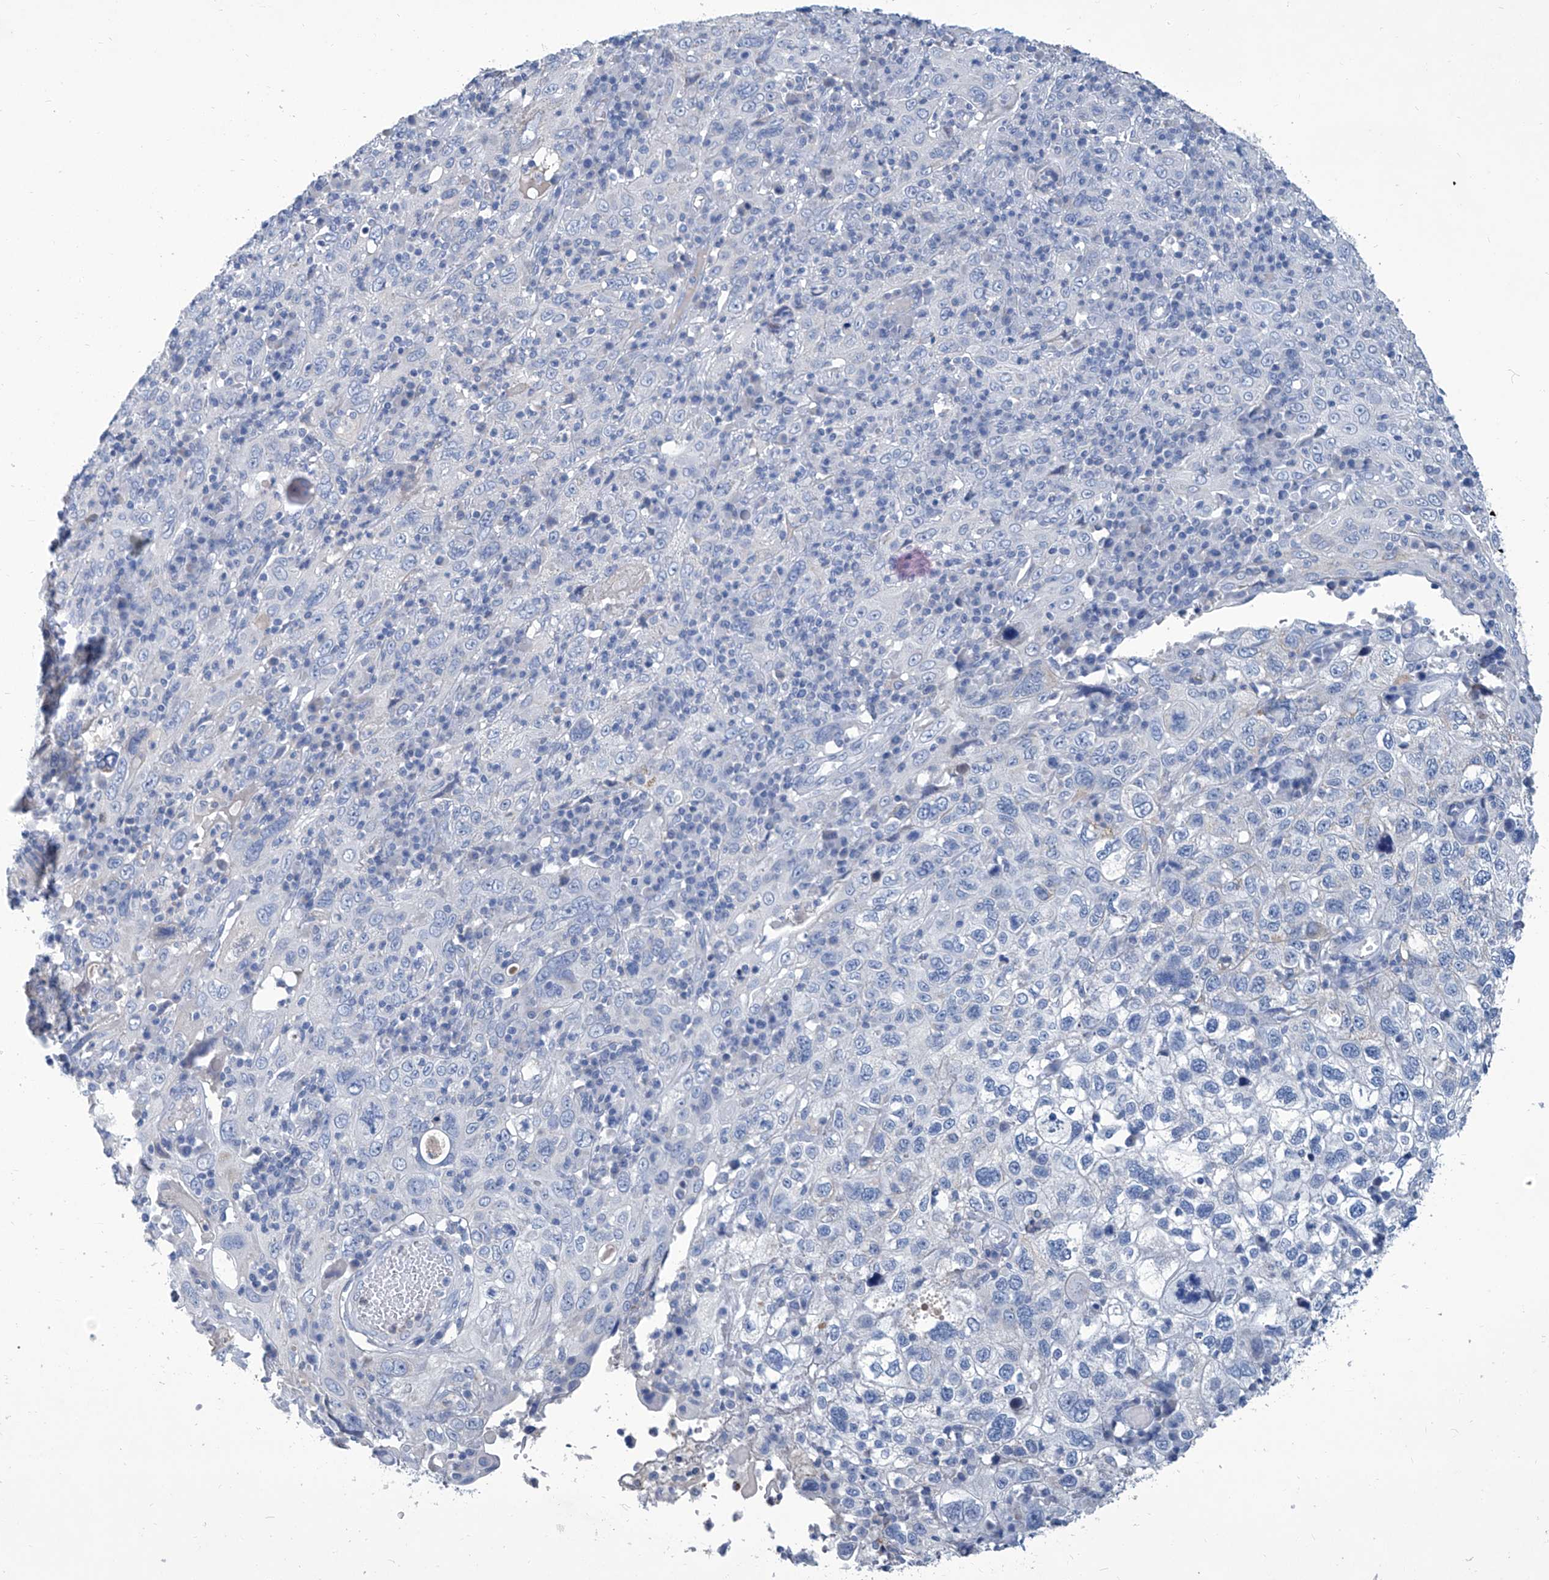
{"staining": {"intensity": "negative", "quantity": "none", "location": "none"}, "tissue": "cervical cancer", "cell_type": "Tumor cells", "image_type": "cancer", "snomed": [{"axis": "morphology", "description": "Squamous cell carcinoma, NOS"}, {"axis": "topography", "description": "Cervix"}], "caption": "This is an IHC image of squamous cell carcinoma (cervical). There is no staining in tumor cells.", "gene": "MTARC1", "patient": {"sex": "female", "age": 46}}